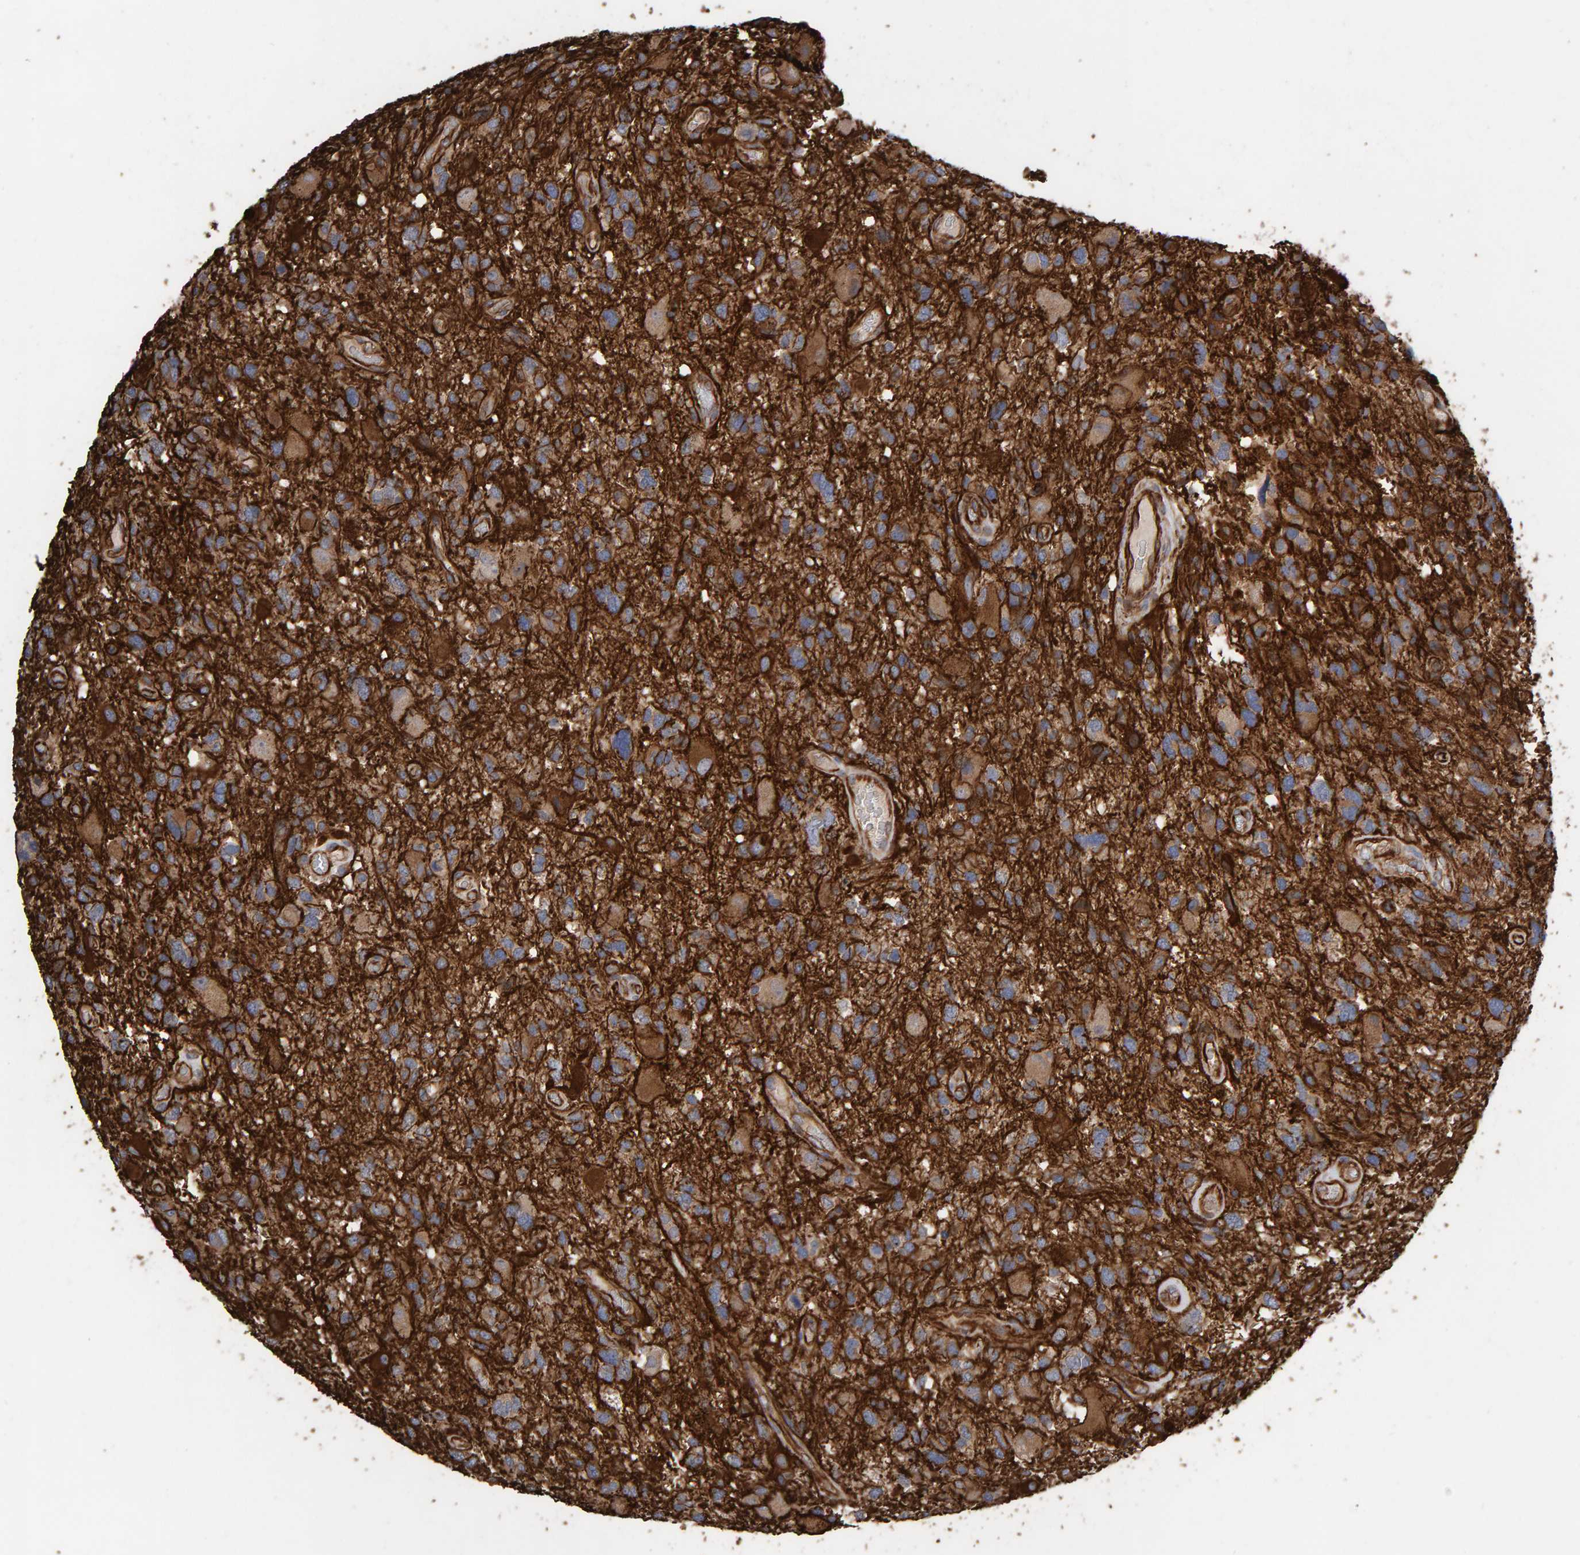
{"staining": {"intensity": "moderate", "quantity": ">75%", "location": "cytoplasmic/membranous"}, "tissue": "glioma", "cell_type": "Tumor cells", "image_type": "cancer", "snomed": [{"axis": "morphology", "description": "Glioma, malignant, High grade"}, {"axis": "topography", "description": "Brain"}], "caption": "This photomicrograph demonstrates glioma stained with immunohistochemistry (IHC) to label a protein in brown. The cytoplasmic/membranous of tumor cells show moderate positivity for the protein. Nuclei are counter-stained blue.", "gene": "ZNF347", "patient": {"sex": "male", "age": 33}}